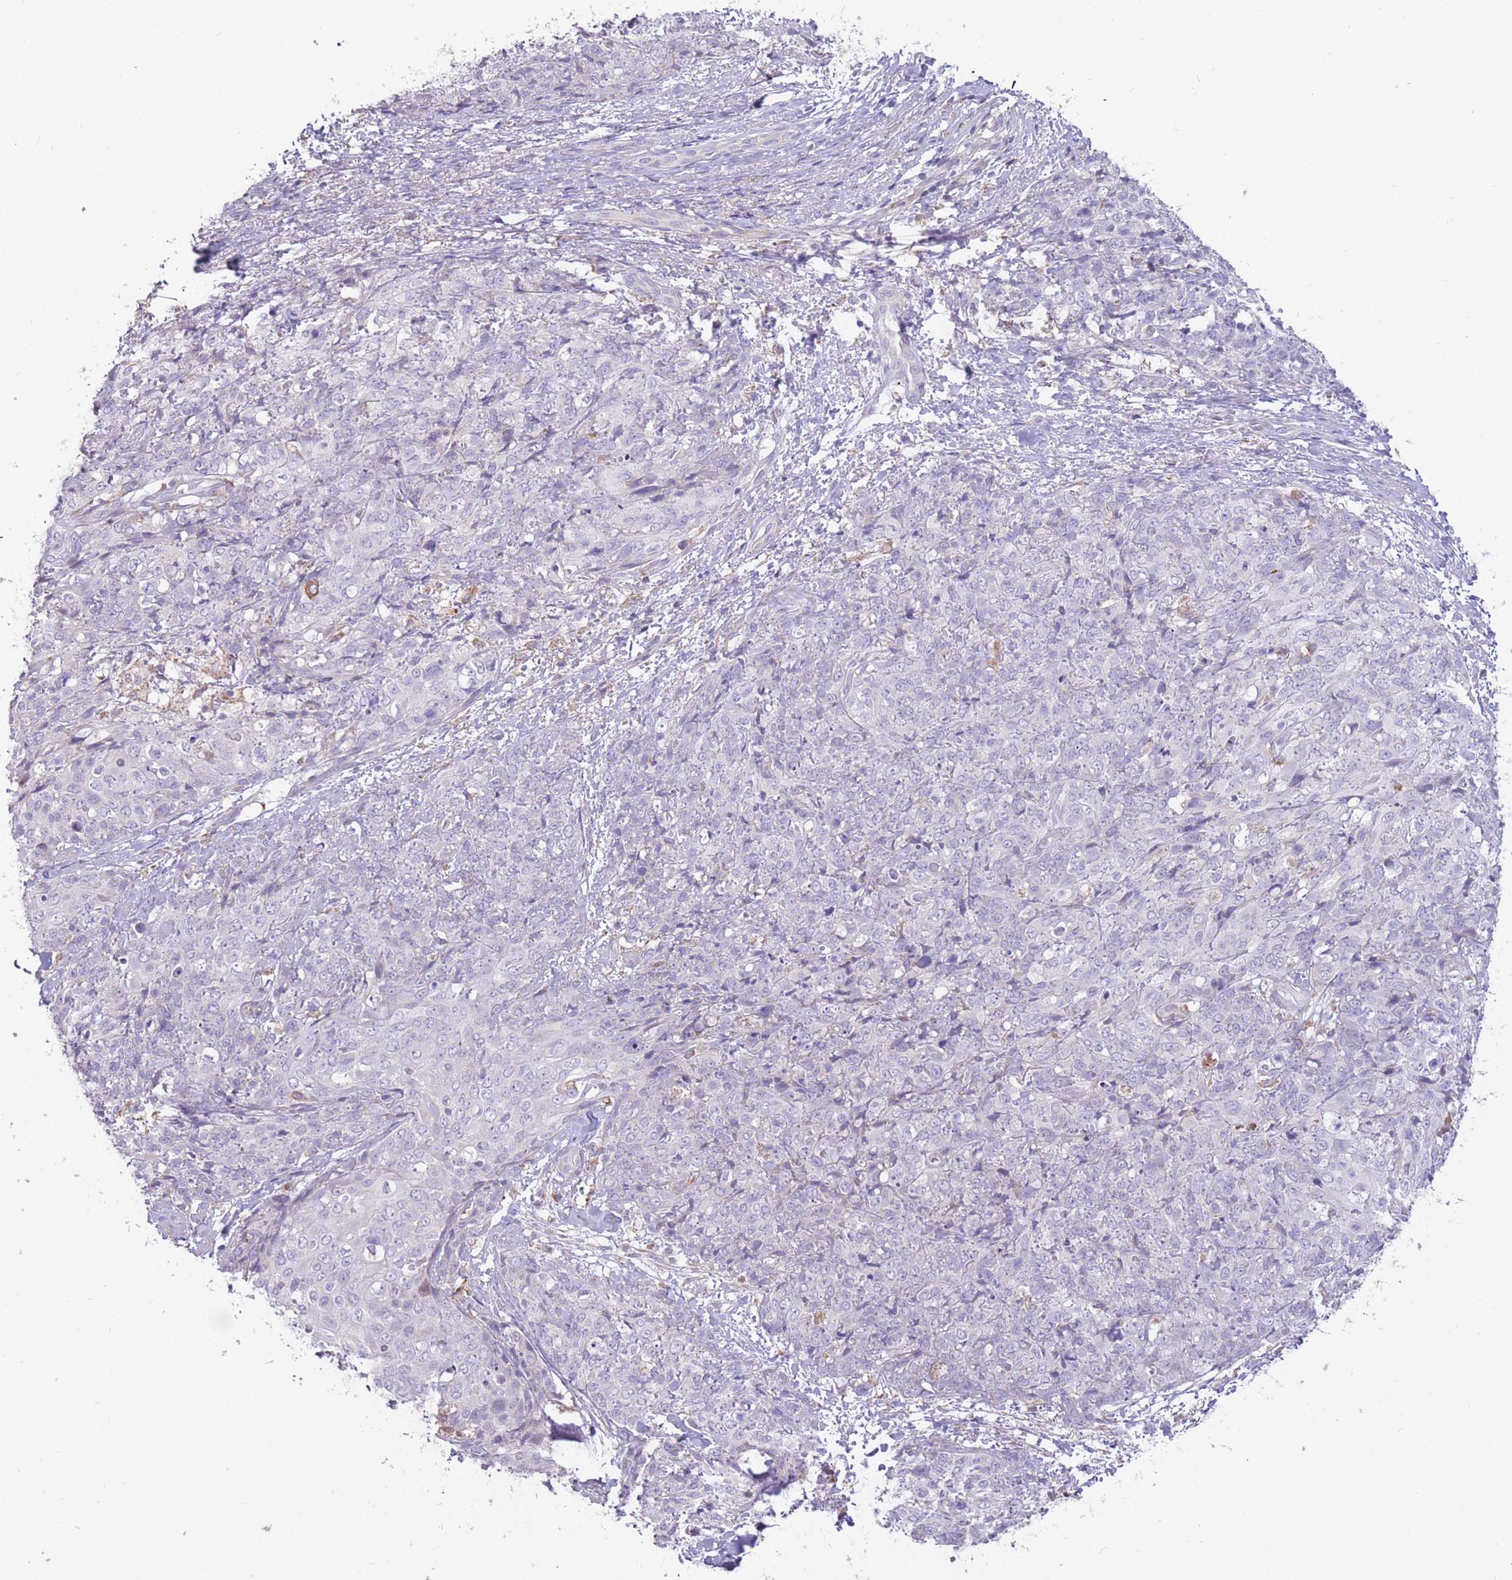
{"staining": {"intensity": "negative", "quantity": "none", "location": "none"}, "tissue": "skin cancer", "cell_type": "Tumor cells", "image_type": "cancer", "snomed": [{"axis": "morphology", "description": "Squamous cell carcinoma, NOS"}, {"axis": "topography", "description": "Skin"}, {"axis": "topography", "description": "Vulva"}], "caption": "Tumor cells show no significant expression in squamous cell carcinoma (skin). (DAB immunohistochemistry, high magnification).", "gene": "TRAPPC5", "patient": {"sex": "female", "age": 85}}